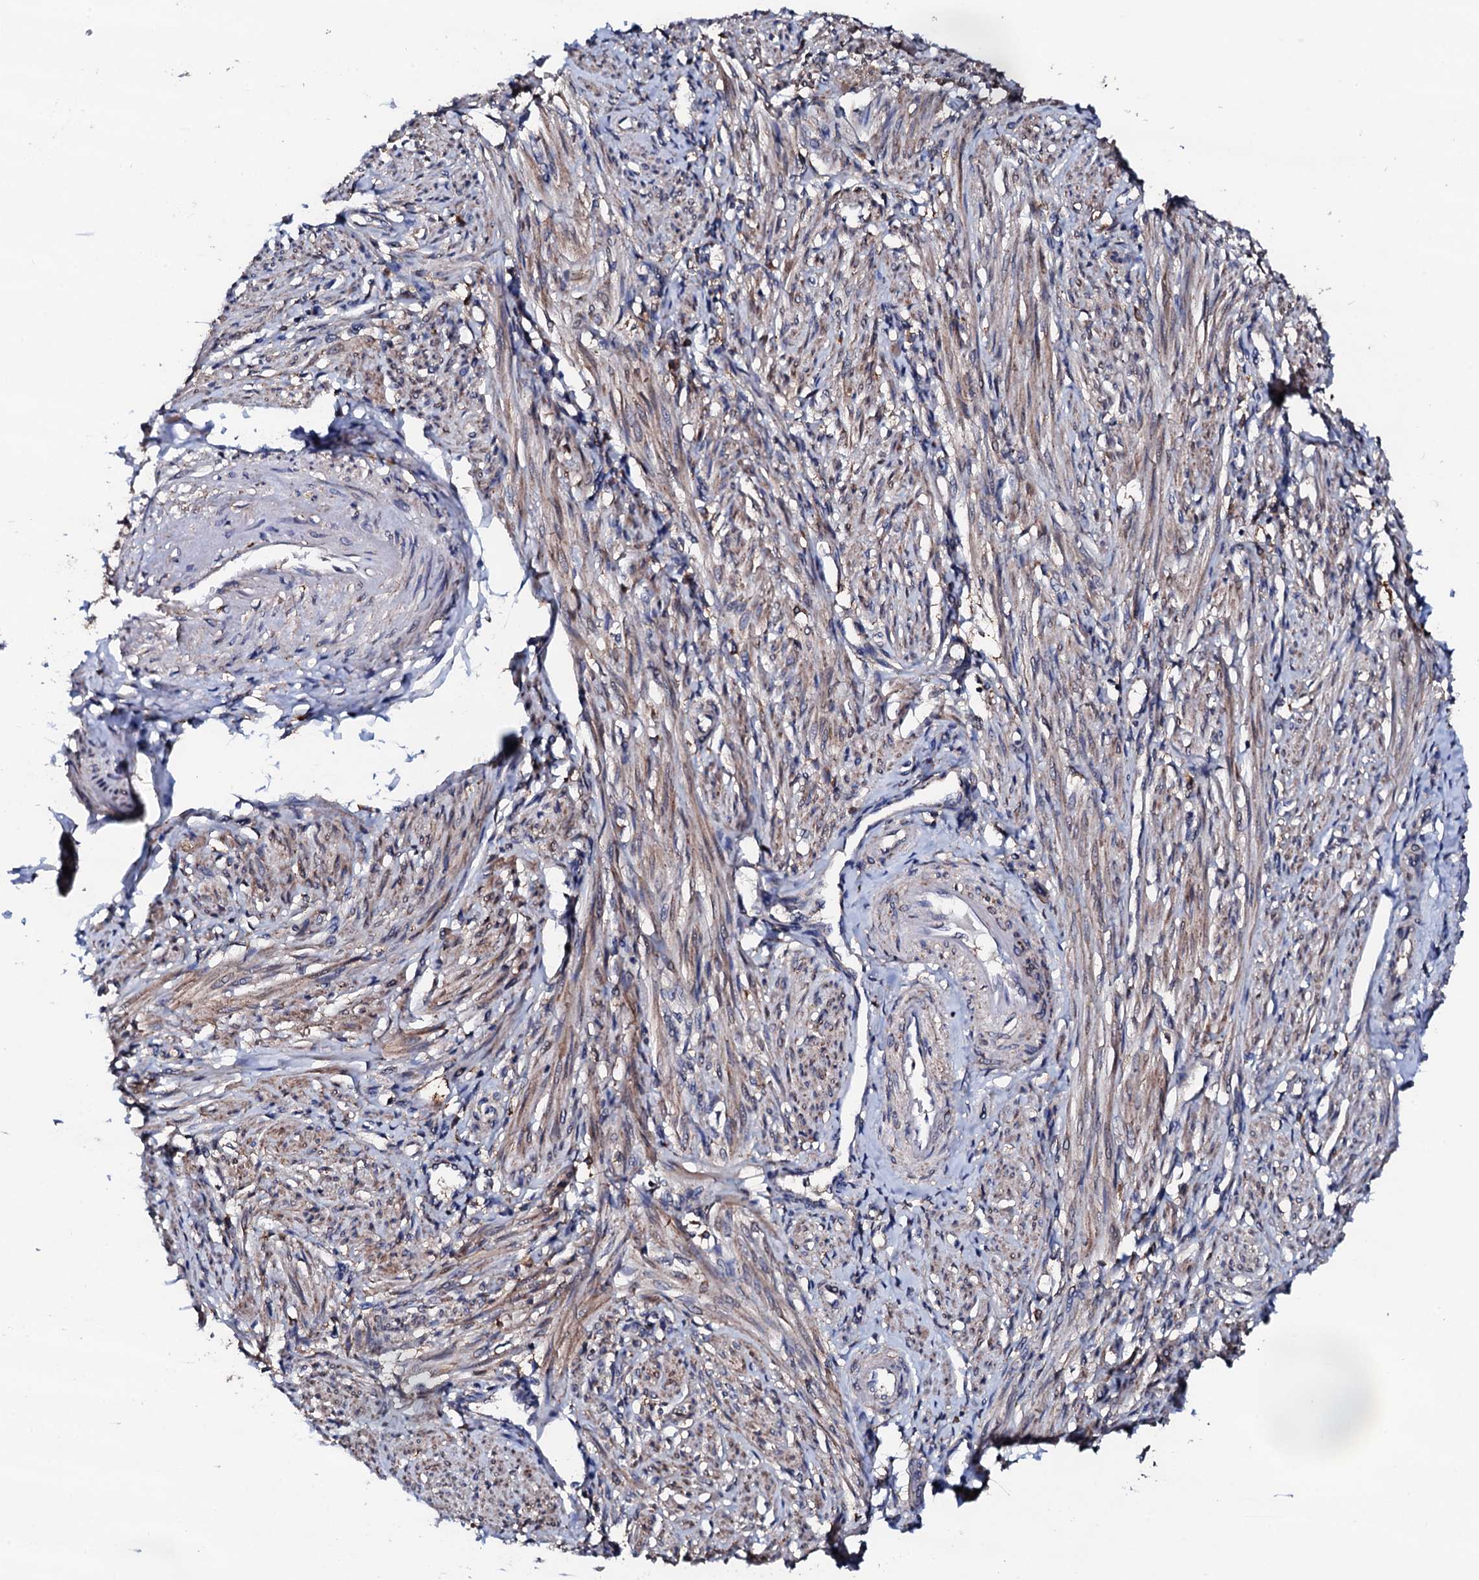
{"staining": {"intensity": "moderate", "quantity": "25%-75%", "location": "cytoplasmic/membranous"}, "tissue": "smooth muscle", "cell_type": "Smooth muscle cells", "image_type": "normal", "snomed": [{"axis": "morphology", "description": "Normal tissue, NOS"}, {"axis": "topography", "description": "Smooth muscle"}], "caption": "IHC image of normal smooth muscle: human smooth muscle stained using IHC shows medium levels of moderate protein expression localized specifically in the cytoplasmic/membranous of smooth muscle cells, appearing as a cytoplasmic/membranous brown color.", "gene": "EDC3", "patient": {"sex": "female", "age": 39}}